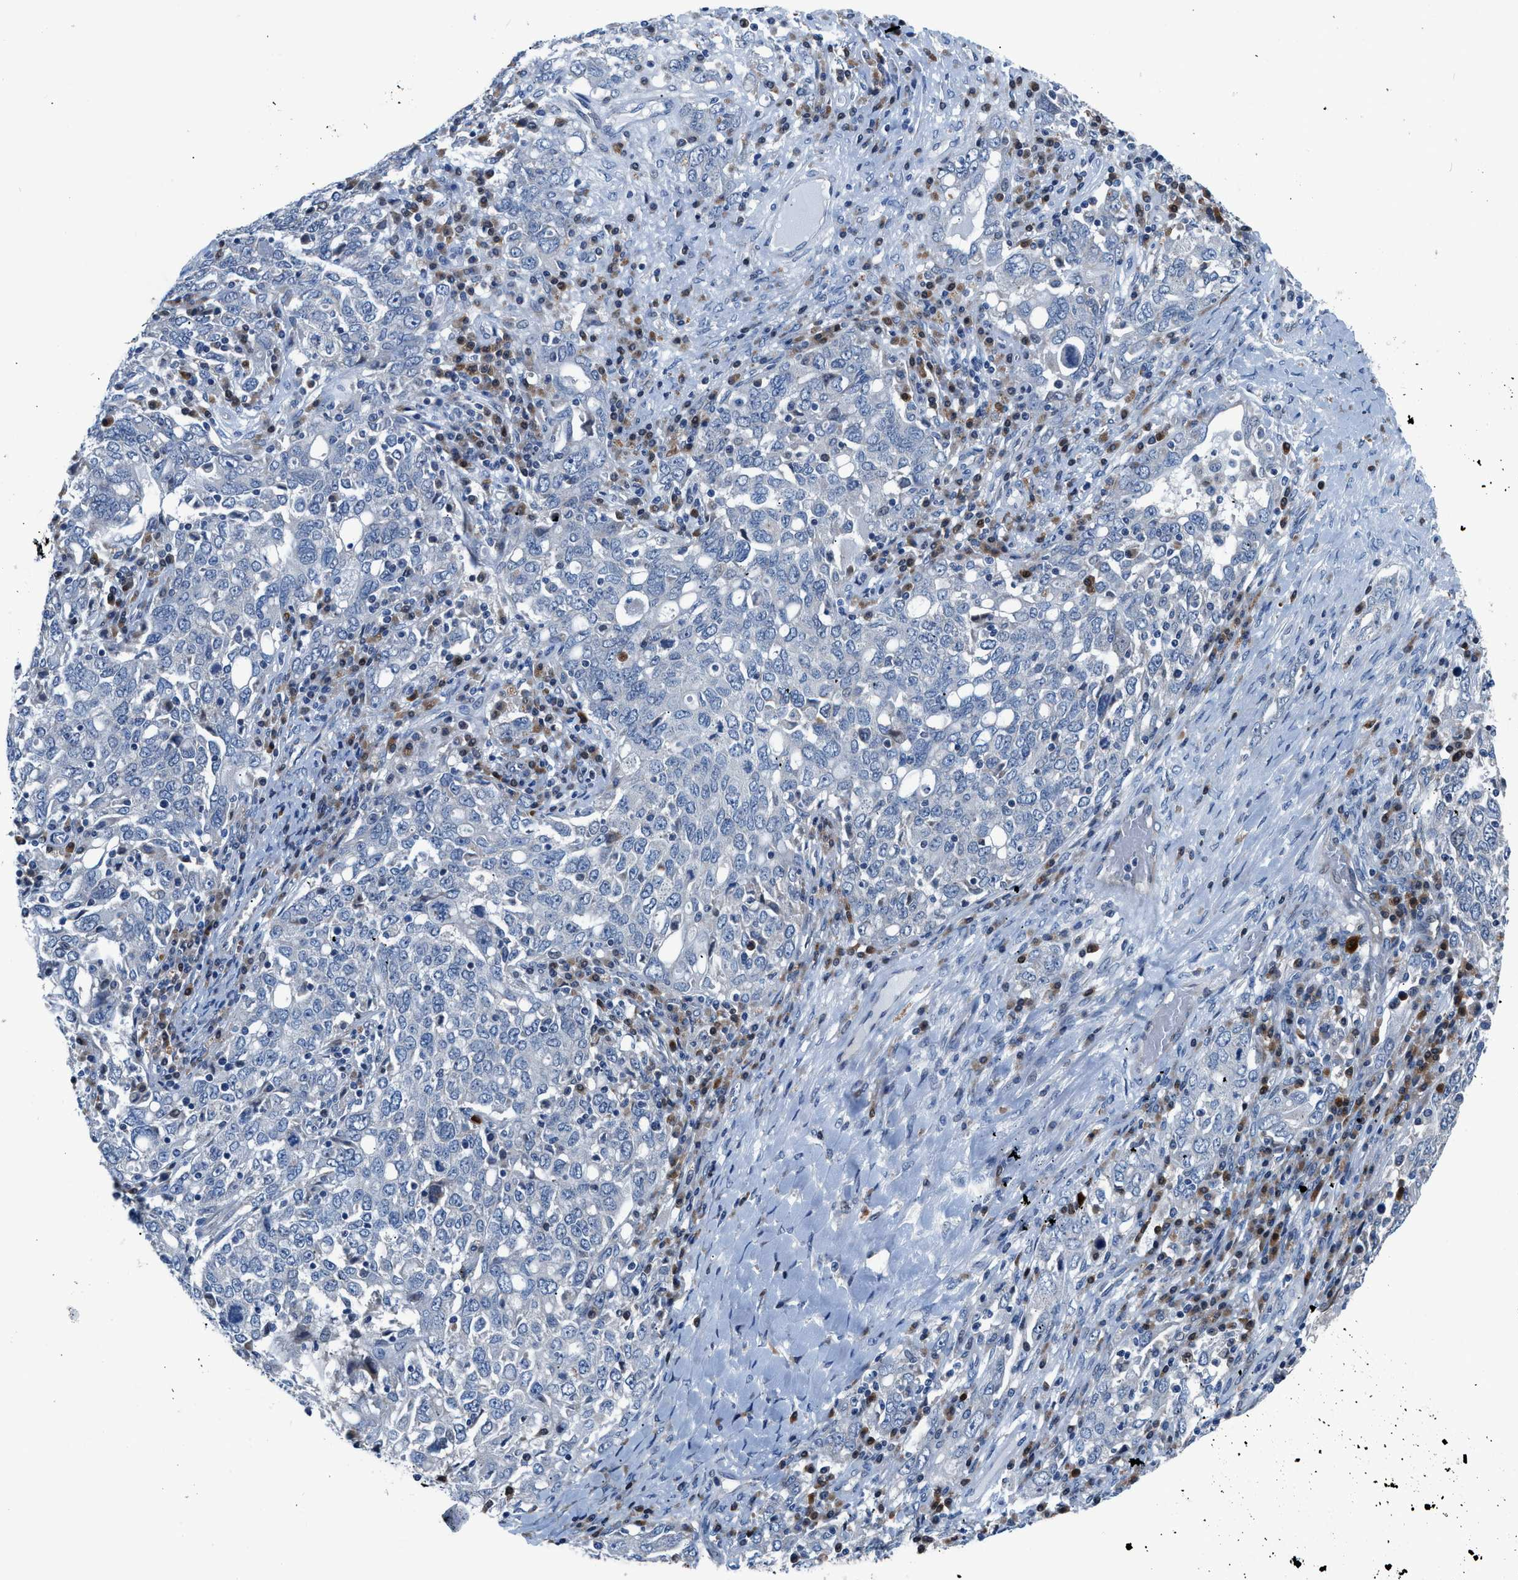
{"staining": {"intensity": "negative", "quantity": "none", "location": "none"}, "tissue": "ovarian cancer", "cell_type": "Tumor cells", "image_type": "cancer", "snomed": [{"axis": "morphology", "description": "Carcinoma, endometroid"}, {"axis": "topography", "description": "Ovary"}], "caption": "Tumor cells are negative for protein expression in human endometroid carcinoma (ovarian).", "gene": "UAP1", "patient": {"sex": "female", "age": 62}}